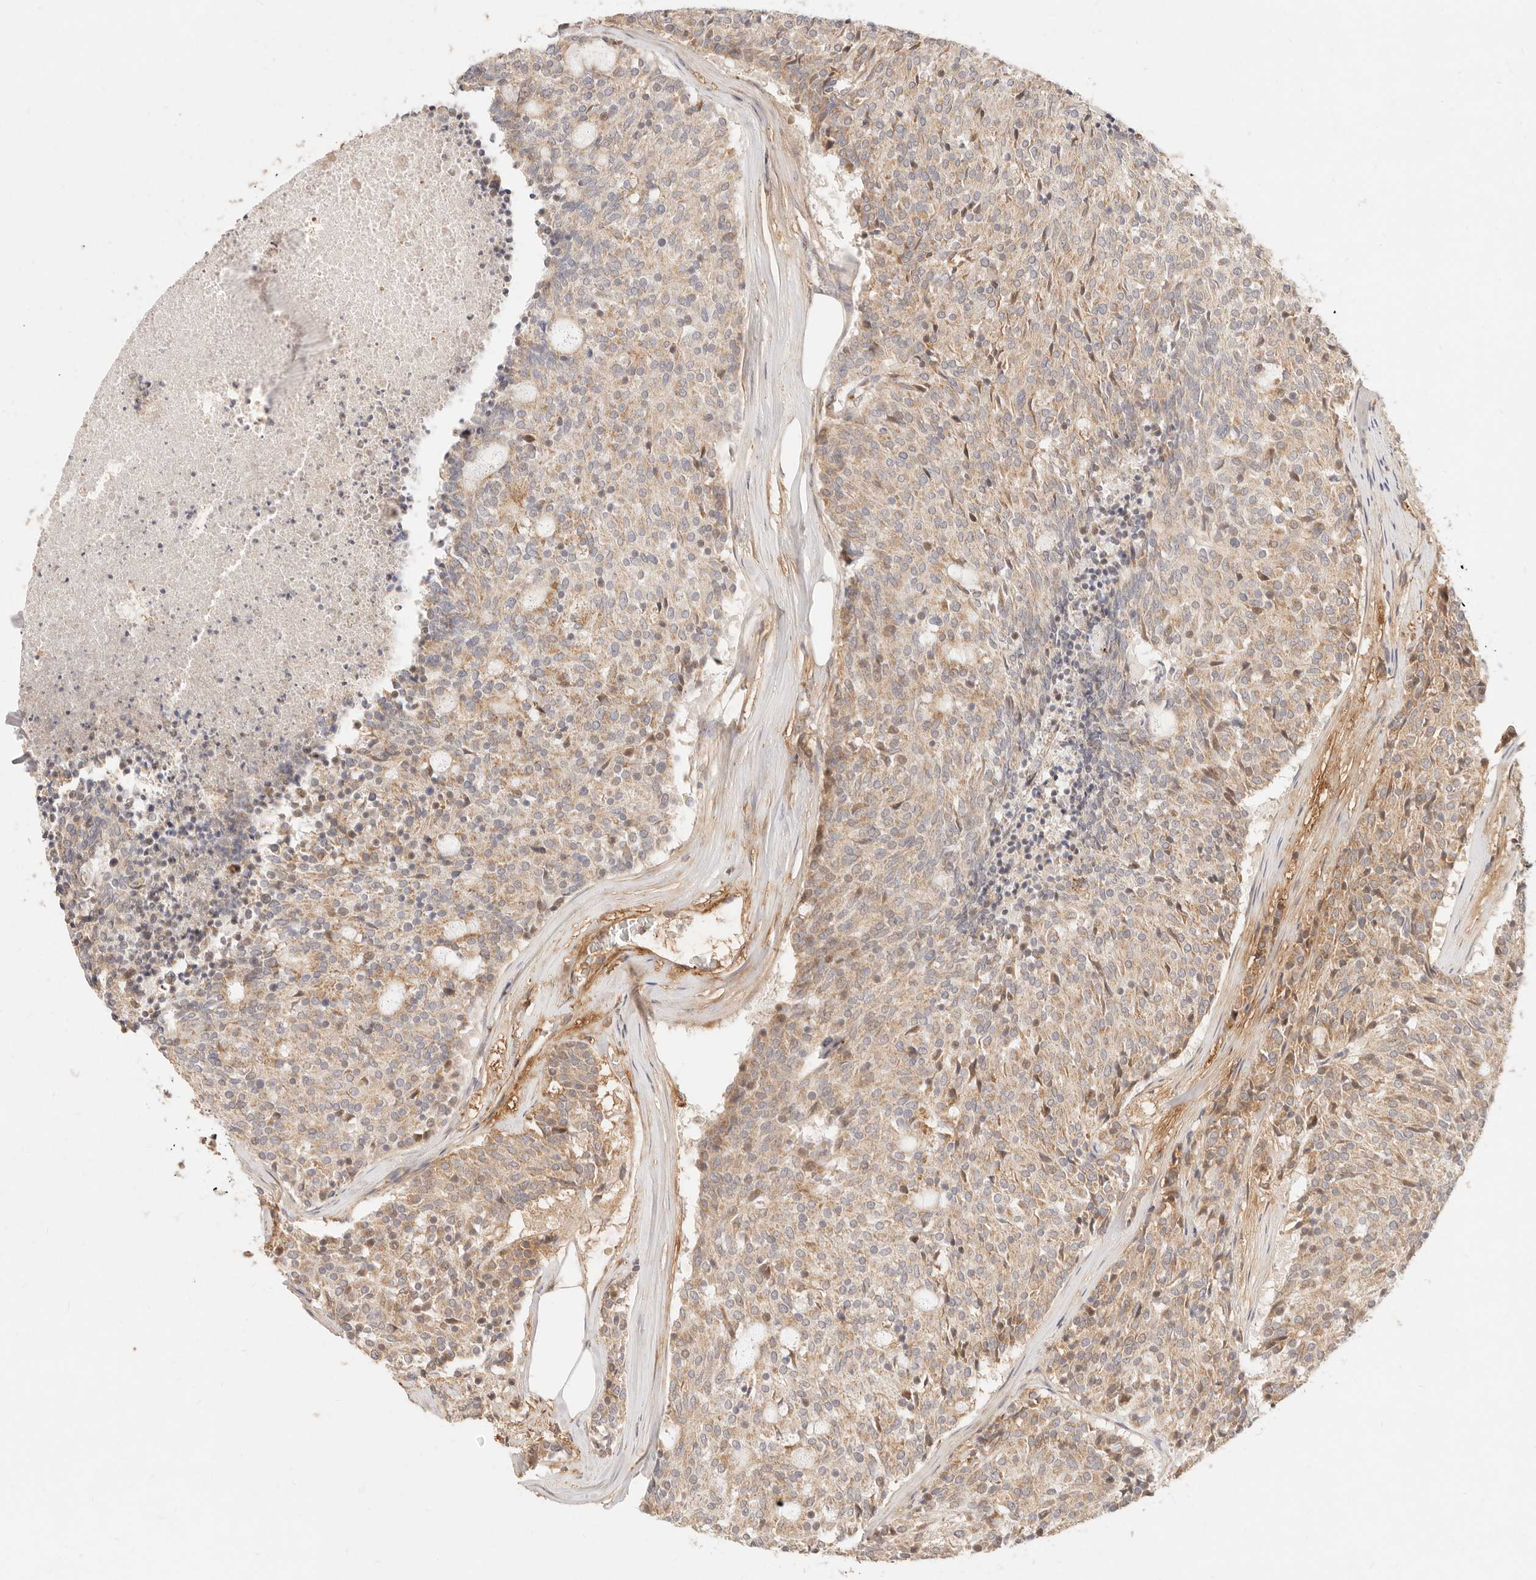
{"staining": {"intensity": "weak", "quantity": ">75%", "location": "cytoplasmic/membranous"}, "tissue": "carcinoid", "cell_type": "Tumor cells", "image_type": "cancer", "snomed": [{"axis": "morphology", "description": "Carcinoid, malignant, NOS"}, {"axis": "topography", "description": "Pancreas"}], "caption": "Immunohistochemical staining of human carcinoid demonstrates low levels of weak cytoplasmic/membranous expression in approximately >75% of tumor cells. (brown staining indicates protein expression, while blue staining denotes nuclei).", "gene": "UBXN10", "patient": {"sex": "female", "age": 54}}